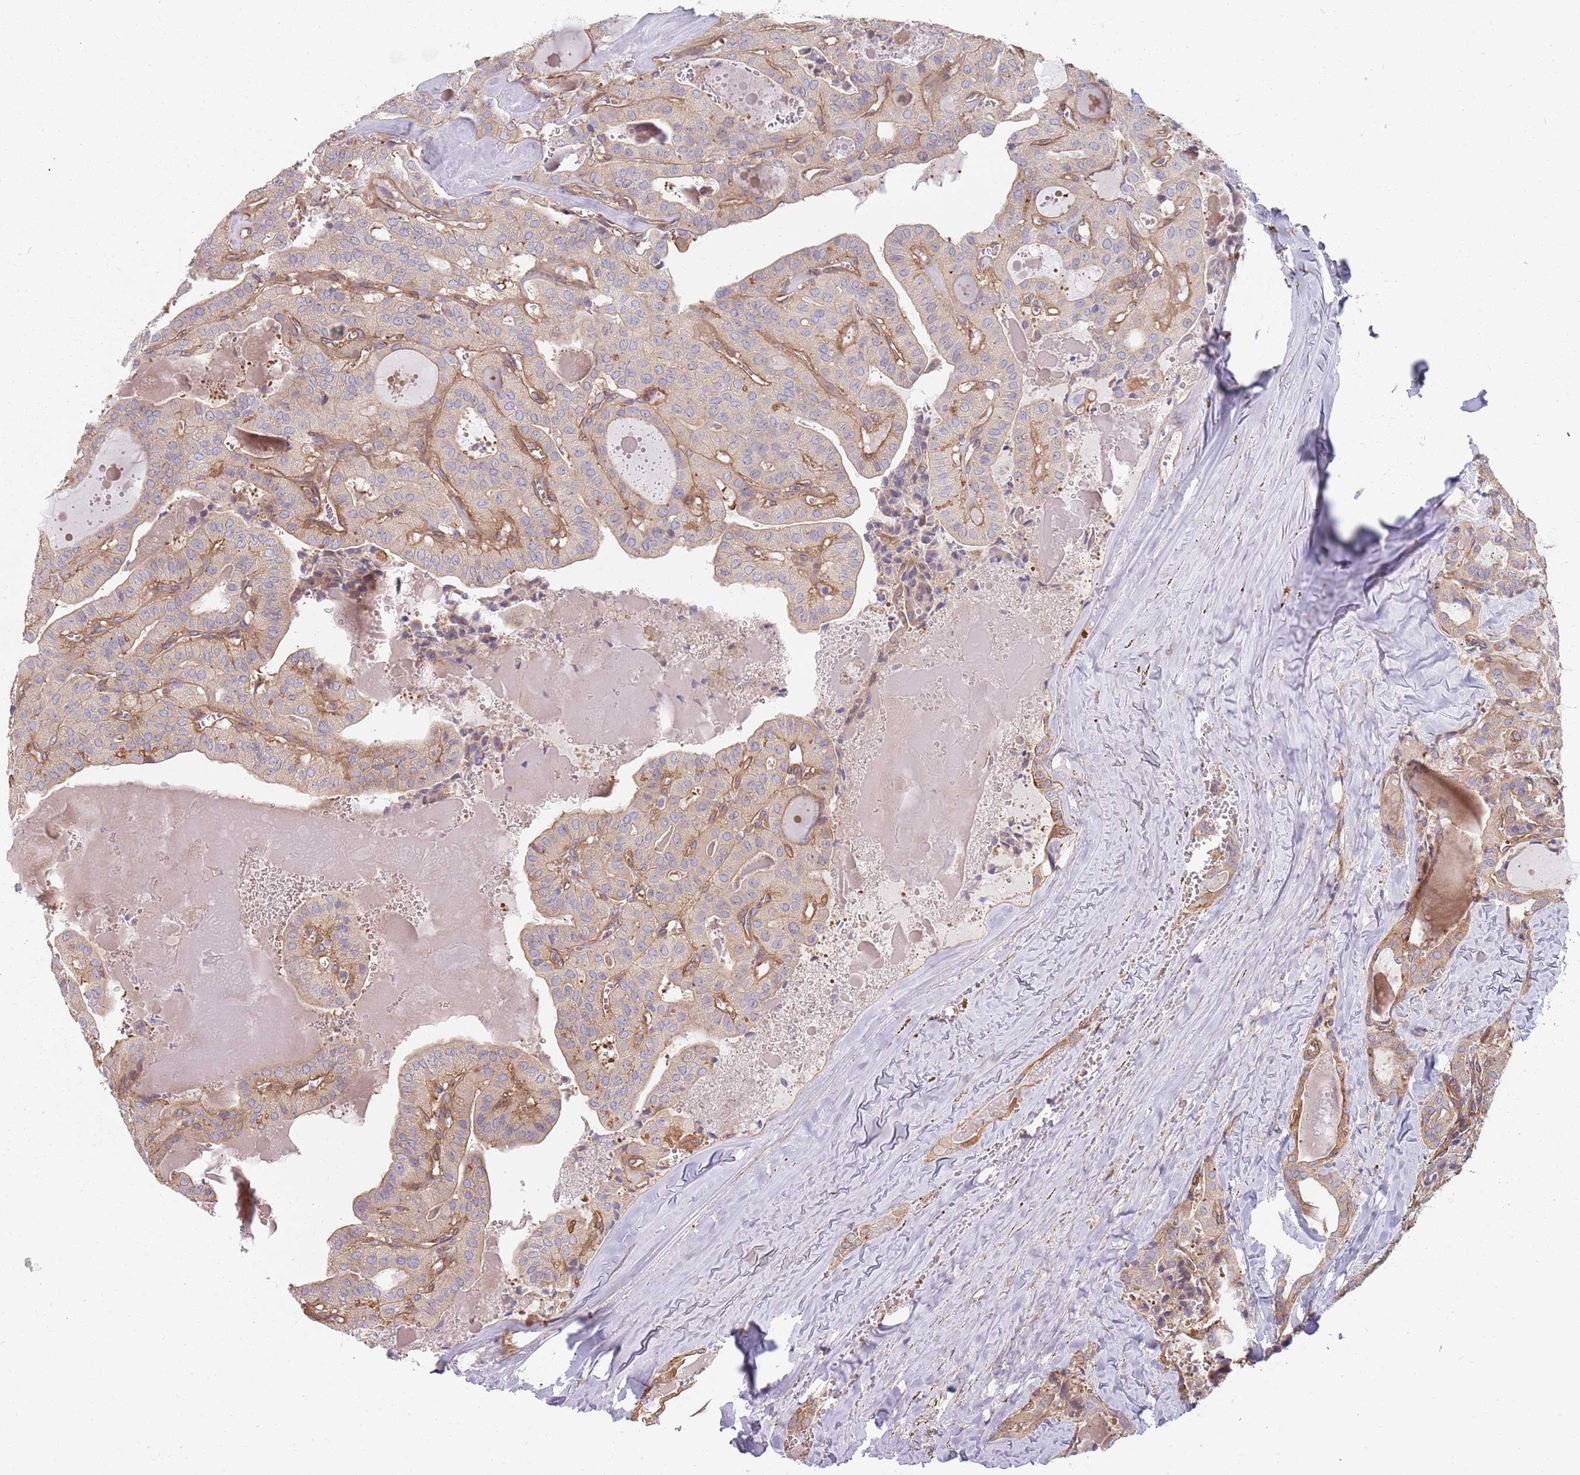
{"staining": {"intensity": "negative", "quantity": "none", "location": "none"}, "tissue": "thyroid cancer", "cell_type": "Tumor cells", "image_type": "cancer", "snomed": [{"axis": "morphology", "description": "Papillary adenocarcinoma, NOS"}, {"axis": "topography", "description": "Thyroid gland"}], "caption": "Immunohistochemistry of papillary adenocarcinoma (thyroid) displays no expression in tumor cells.", "gene": "SPDL1", "patient": {"sex": "male", "age": 52}}